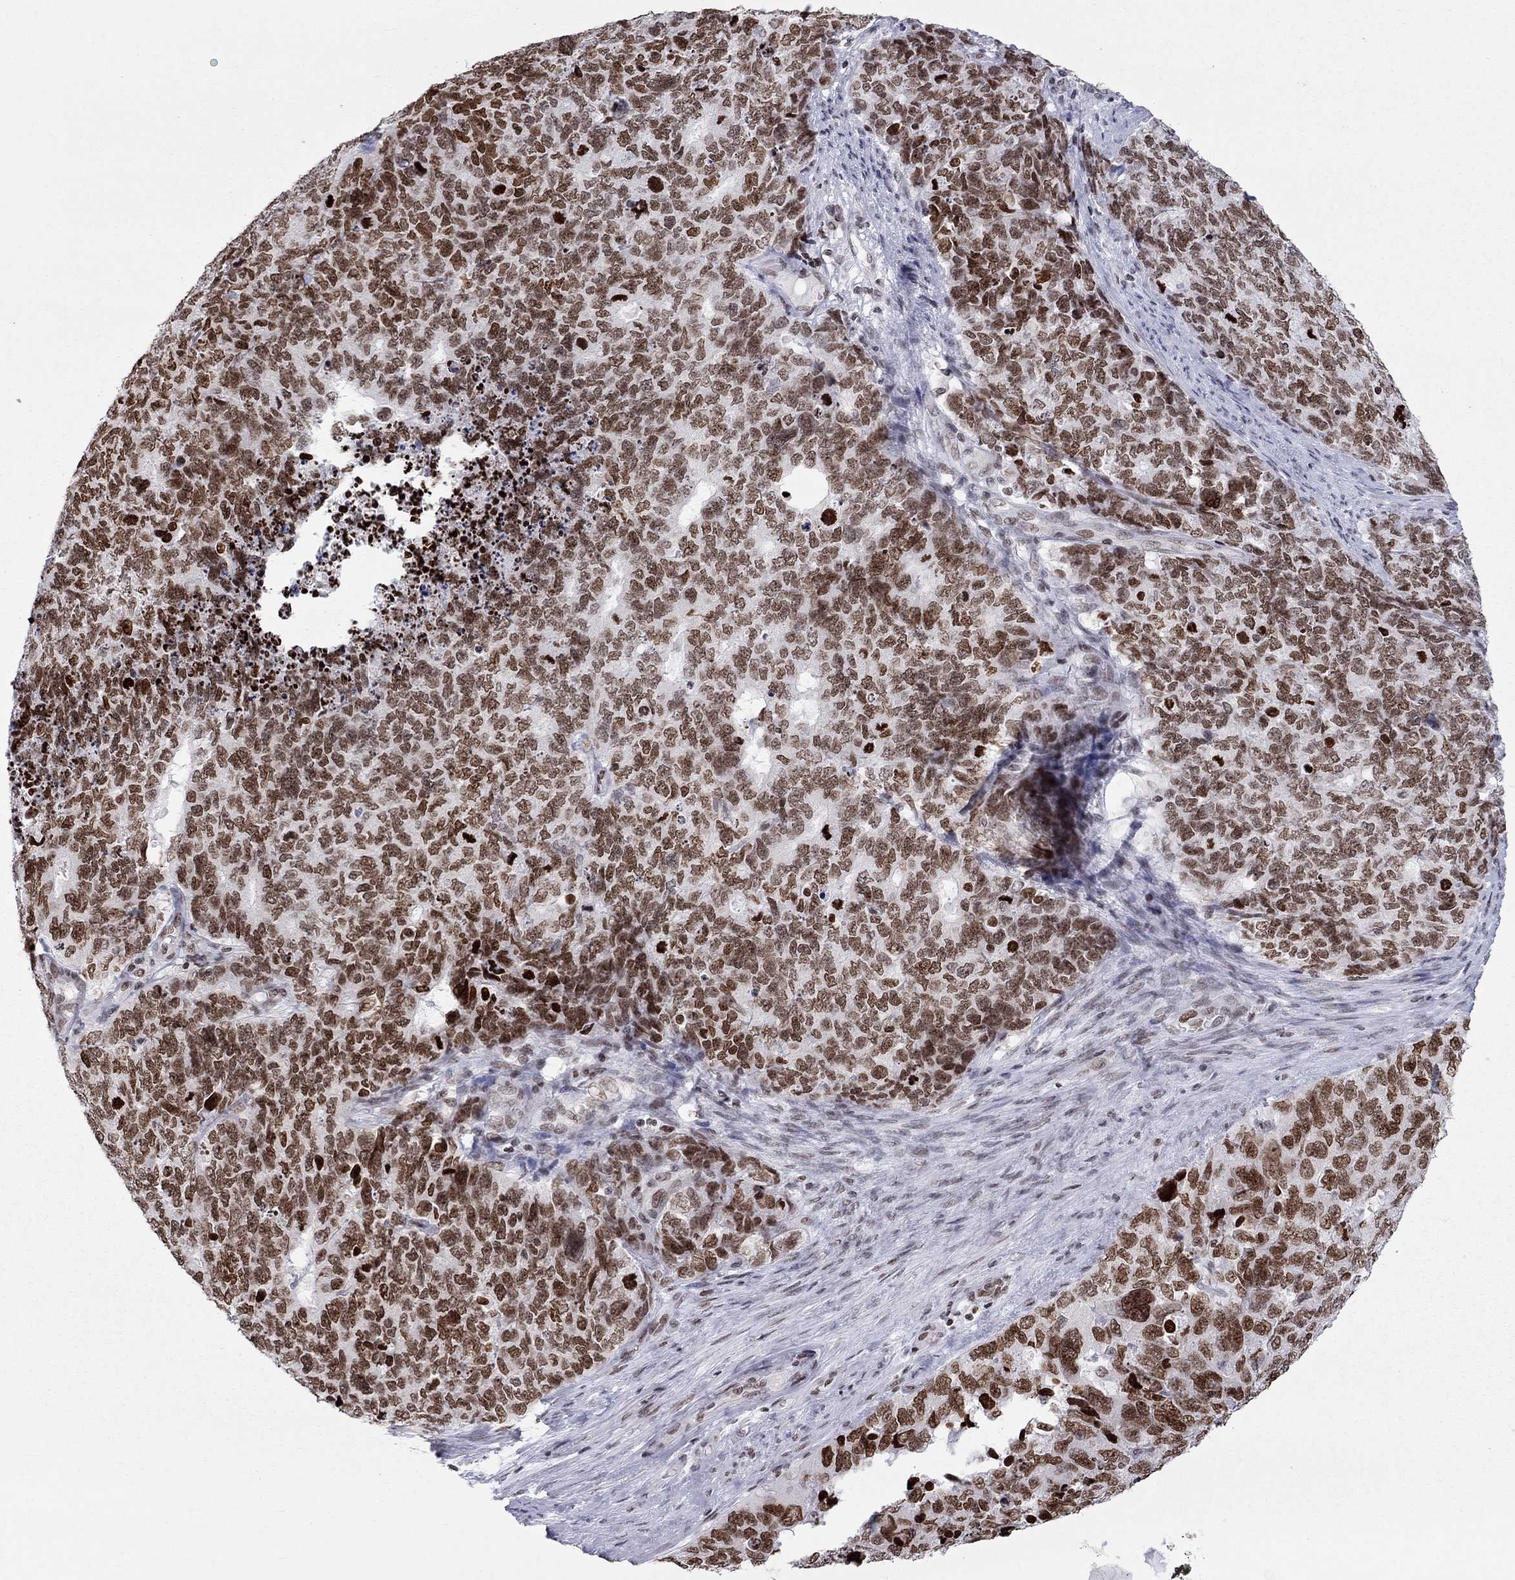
{"staining": {"intensity": "moderate", "quantity": ">75%", "location": "nuclear"}, "tissue": "cervical cancer", "cell_type": "Tumor cells", "image_type": "cancer", "snomed": [{"axis": "morphology", "description": "Squamous cell carcinoma, NOS"}, {"axis": "topography", "description": "Cervix"}], "caption": "This micrograph shows immunohistochemistry (IHC) staining of human cervical cancer (squamous cell carcinoma), with medium moderate nuclear positivity in about >75% of tumor cells.", "gene": "H2AX", "patient": {"sex": "female", "age": 63}}